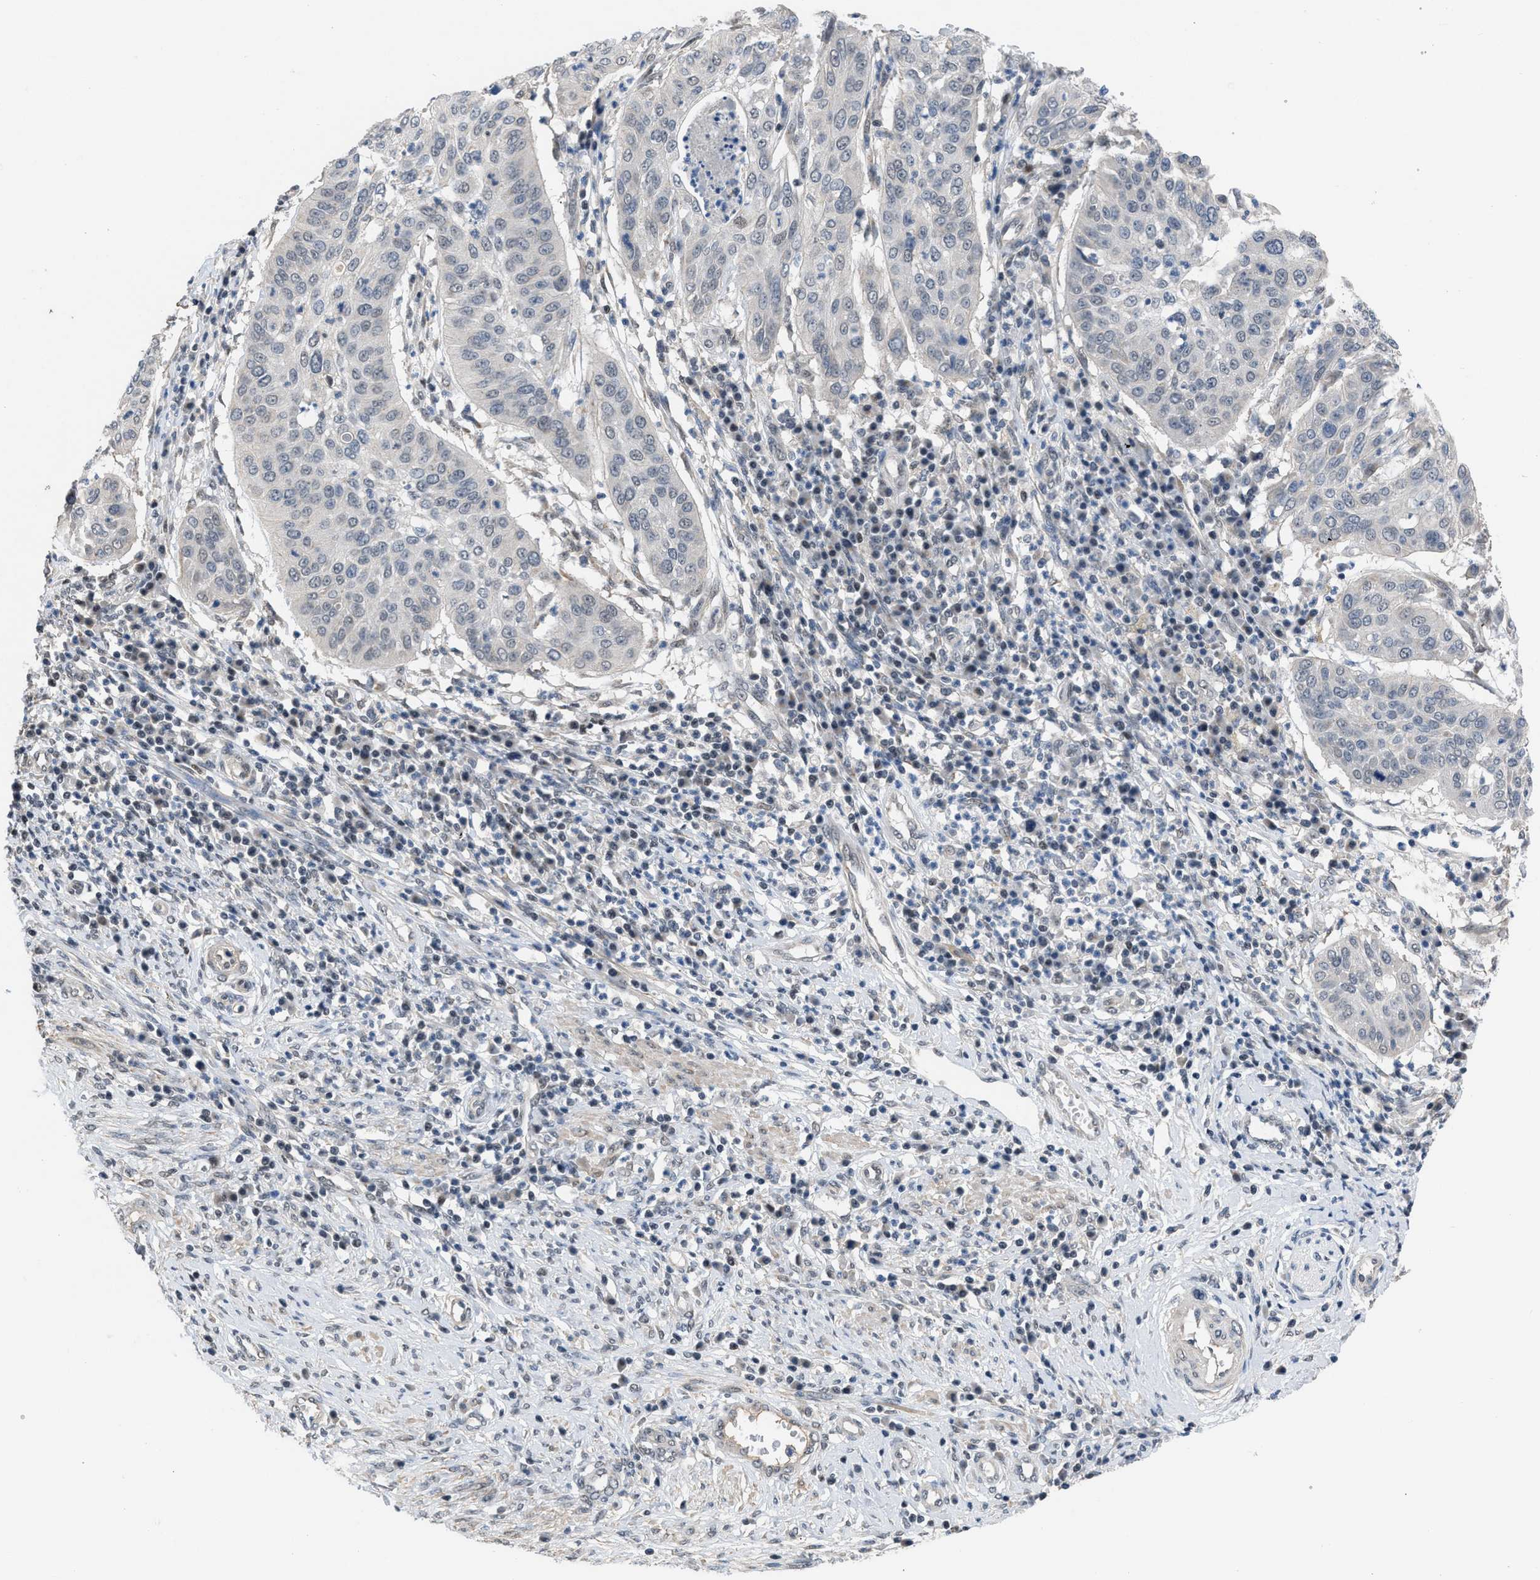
{"staining": {"intensity": "negative", "quantity": "none", "location": "none"}, "tissue": "cervical cancer", "cell_type": "Tumor cells", "image_type": "cancer", "snomed": [{"axis": "morphology", "description": "Normal tissue, NOS"}, {"axis": "morphology", "description": "Squamous cell carcinoma, NOS"}, {"axis": "topography", "description": "Cervix"}], "caption": "There is no significant staining in tumor cells of cervical cancer. (DAB immunohistochemistry (IHC) visualized using brightfield microscopy, high magnification).", "gene": "TERF2IP", "patient": {"sex": "female", "age": 39}}